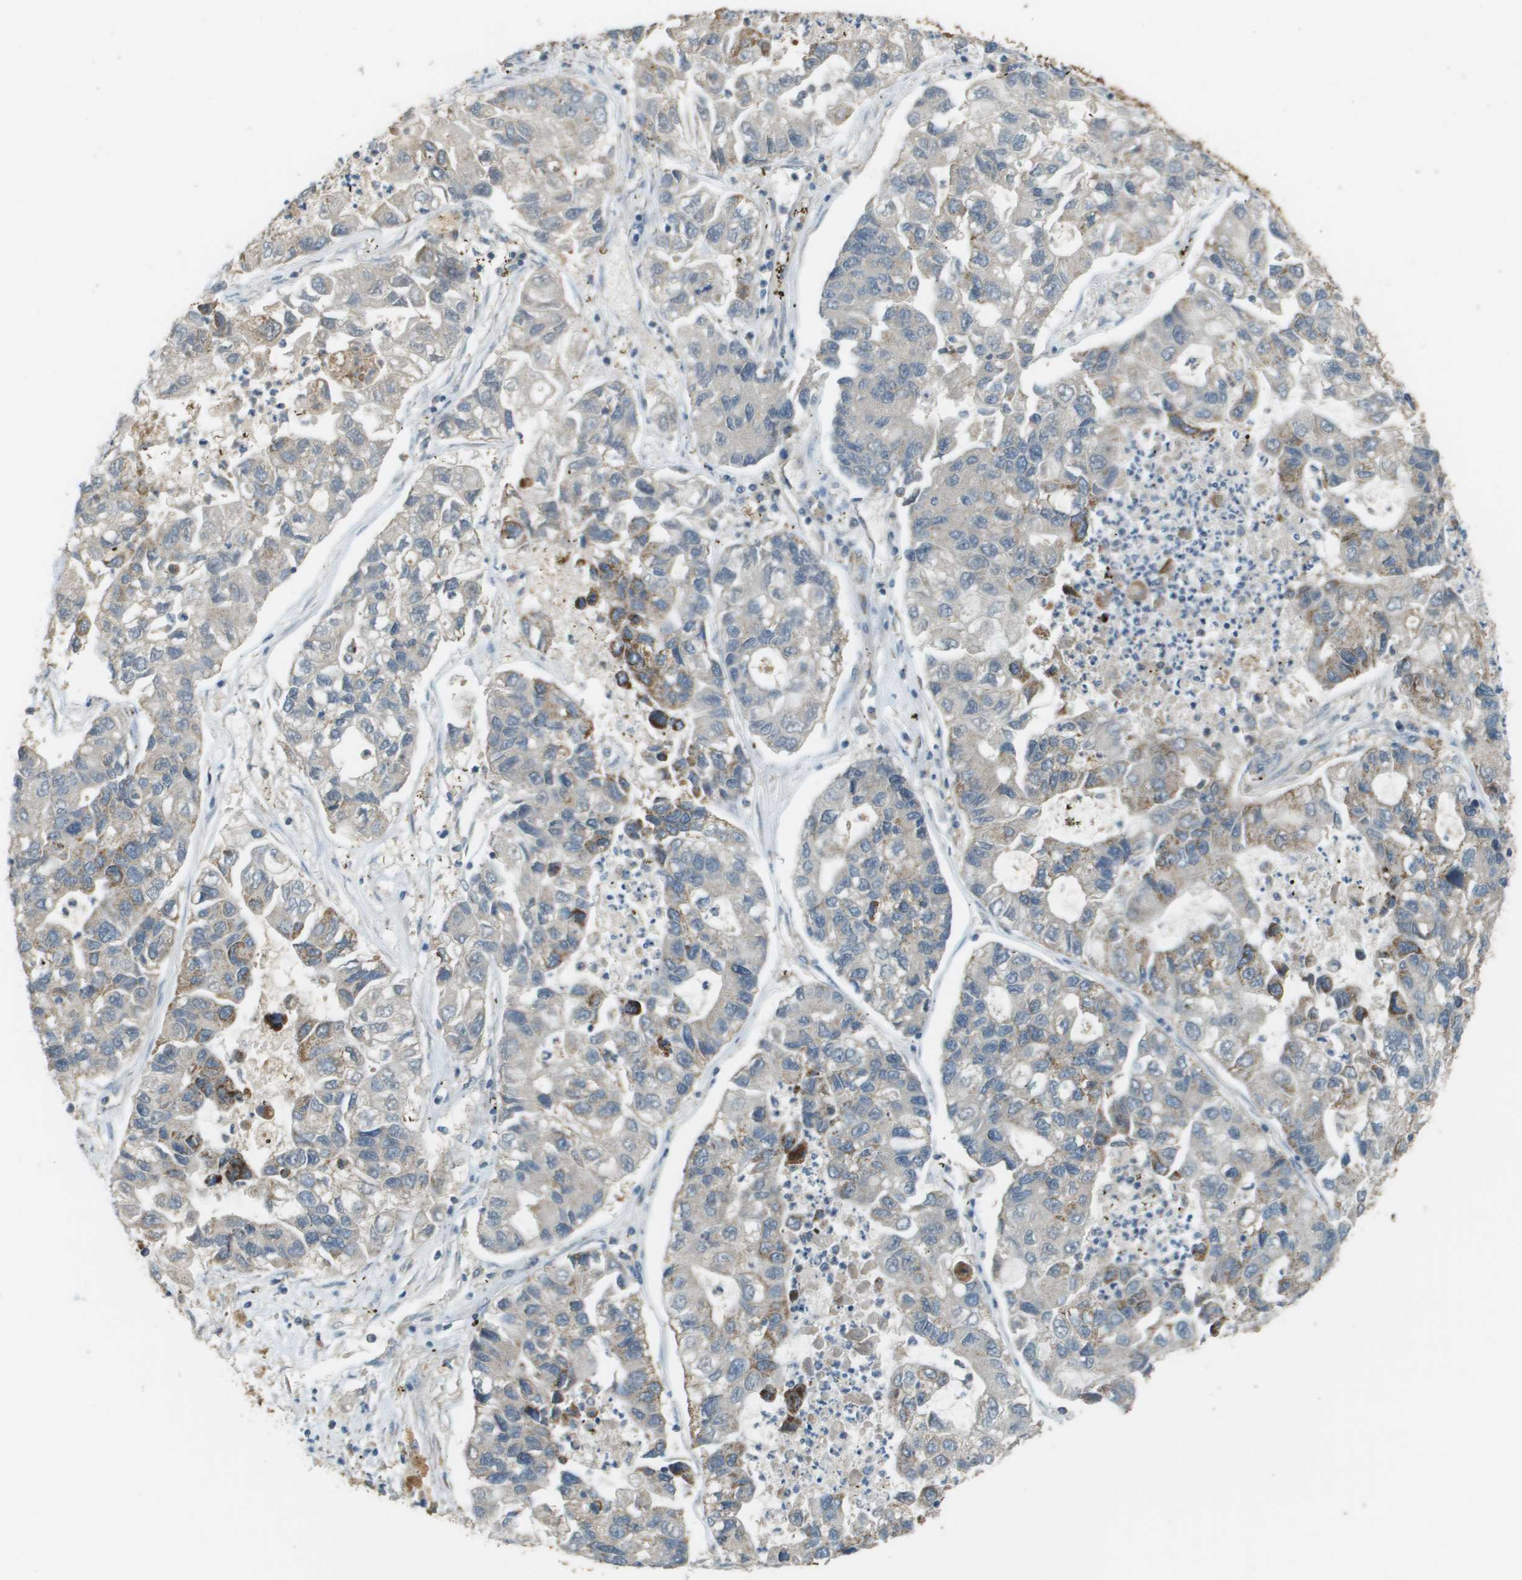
{"staining": {"intensity": "weak", "quantity": "25%-75%", "location": "cytoplasmic/membranous"}, "tissue": "lung cancer", "cell_type": "Tumor cells", "image_type": "cancer", "snomed": [{"axis": "morphology", "description": "Adenocarcinoma, NOS"}, {"axis": "topography", "description": "Lung"}], "caption": "Weak cytoplasmic/membranous protein expression is present in approximately 25%-75% of tumor cells in adenocarcinoma (lung).", "gene": "FH", "patient": {"sex": "female", "age": 51}}